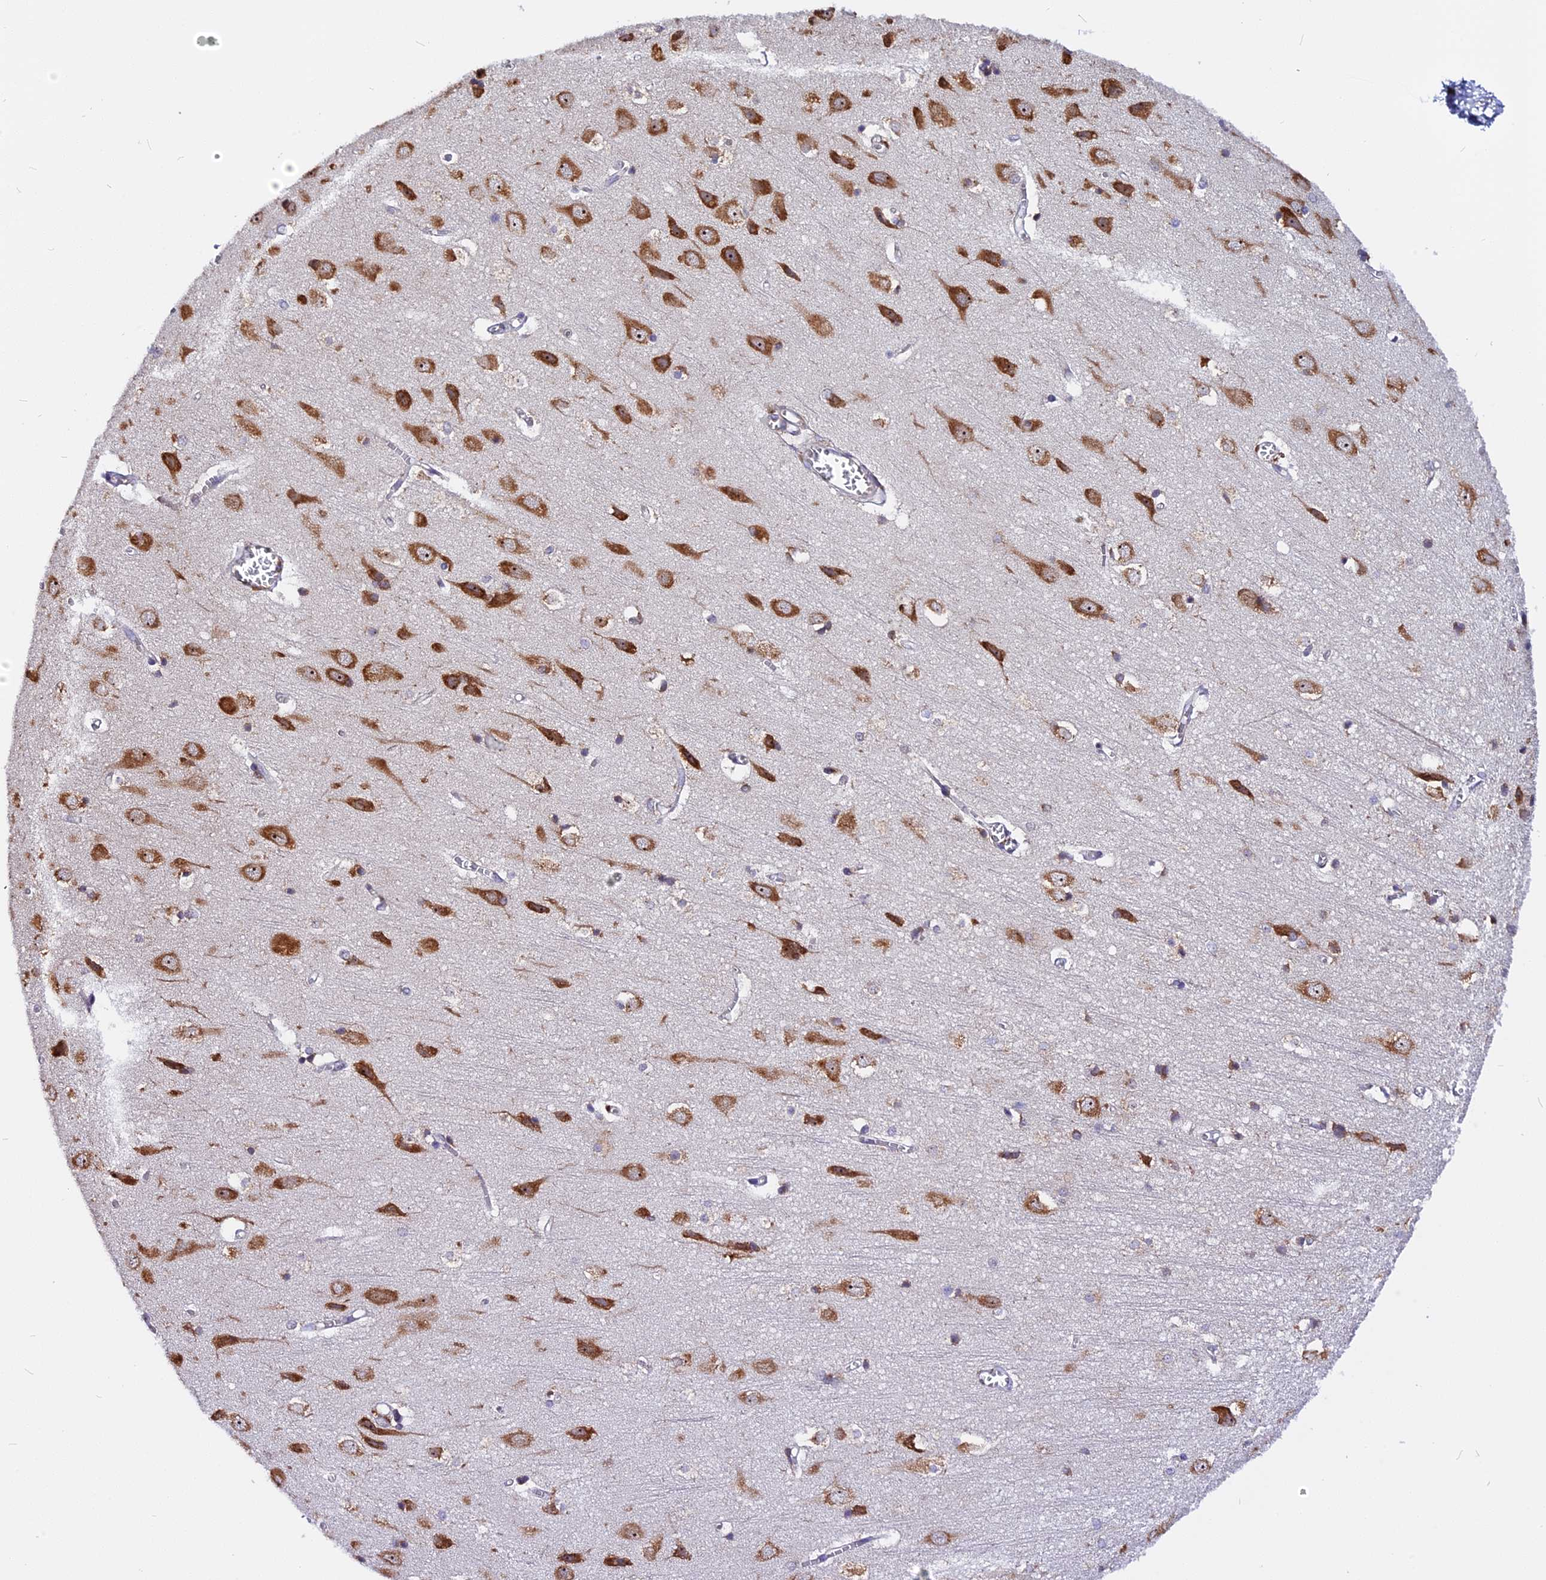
{"staining": {"intensity": "negative", "quantity": "none", "location": "none"}, "tissue": "cerebral cortex", "cell_type": "Endothelial cells", "image_type": "normal", "snomed": [{"axis": "morphology", "description": "Normal tissue, NOS"}, {"axis": "topography", "description": "Cerebral cortex"}], "caption": "This is an immunohistochemistry (IHC) image of unremarkable cerebral cortex. There is no staining in endothelial cells.", "gene": "GNPTAB", "patient": {"sex": "male", "age": 54}}